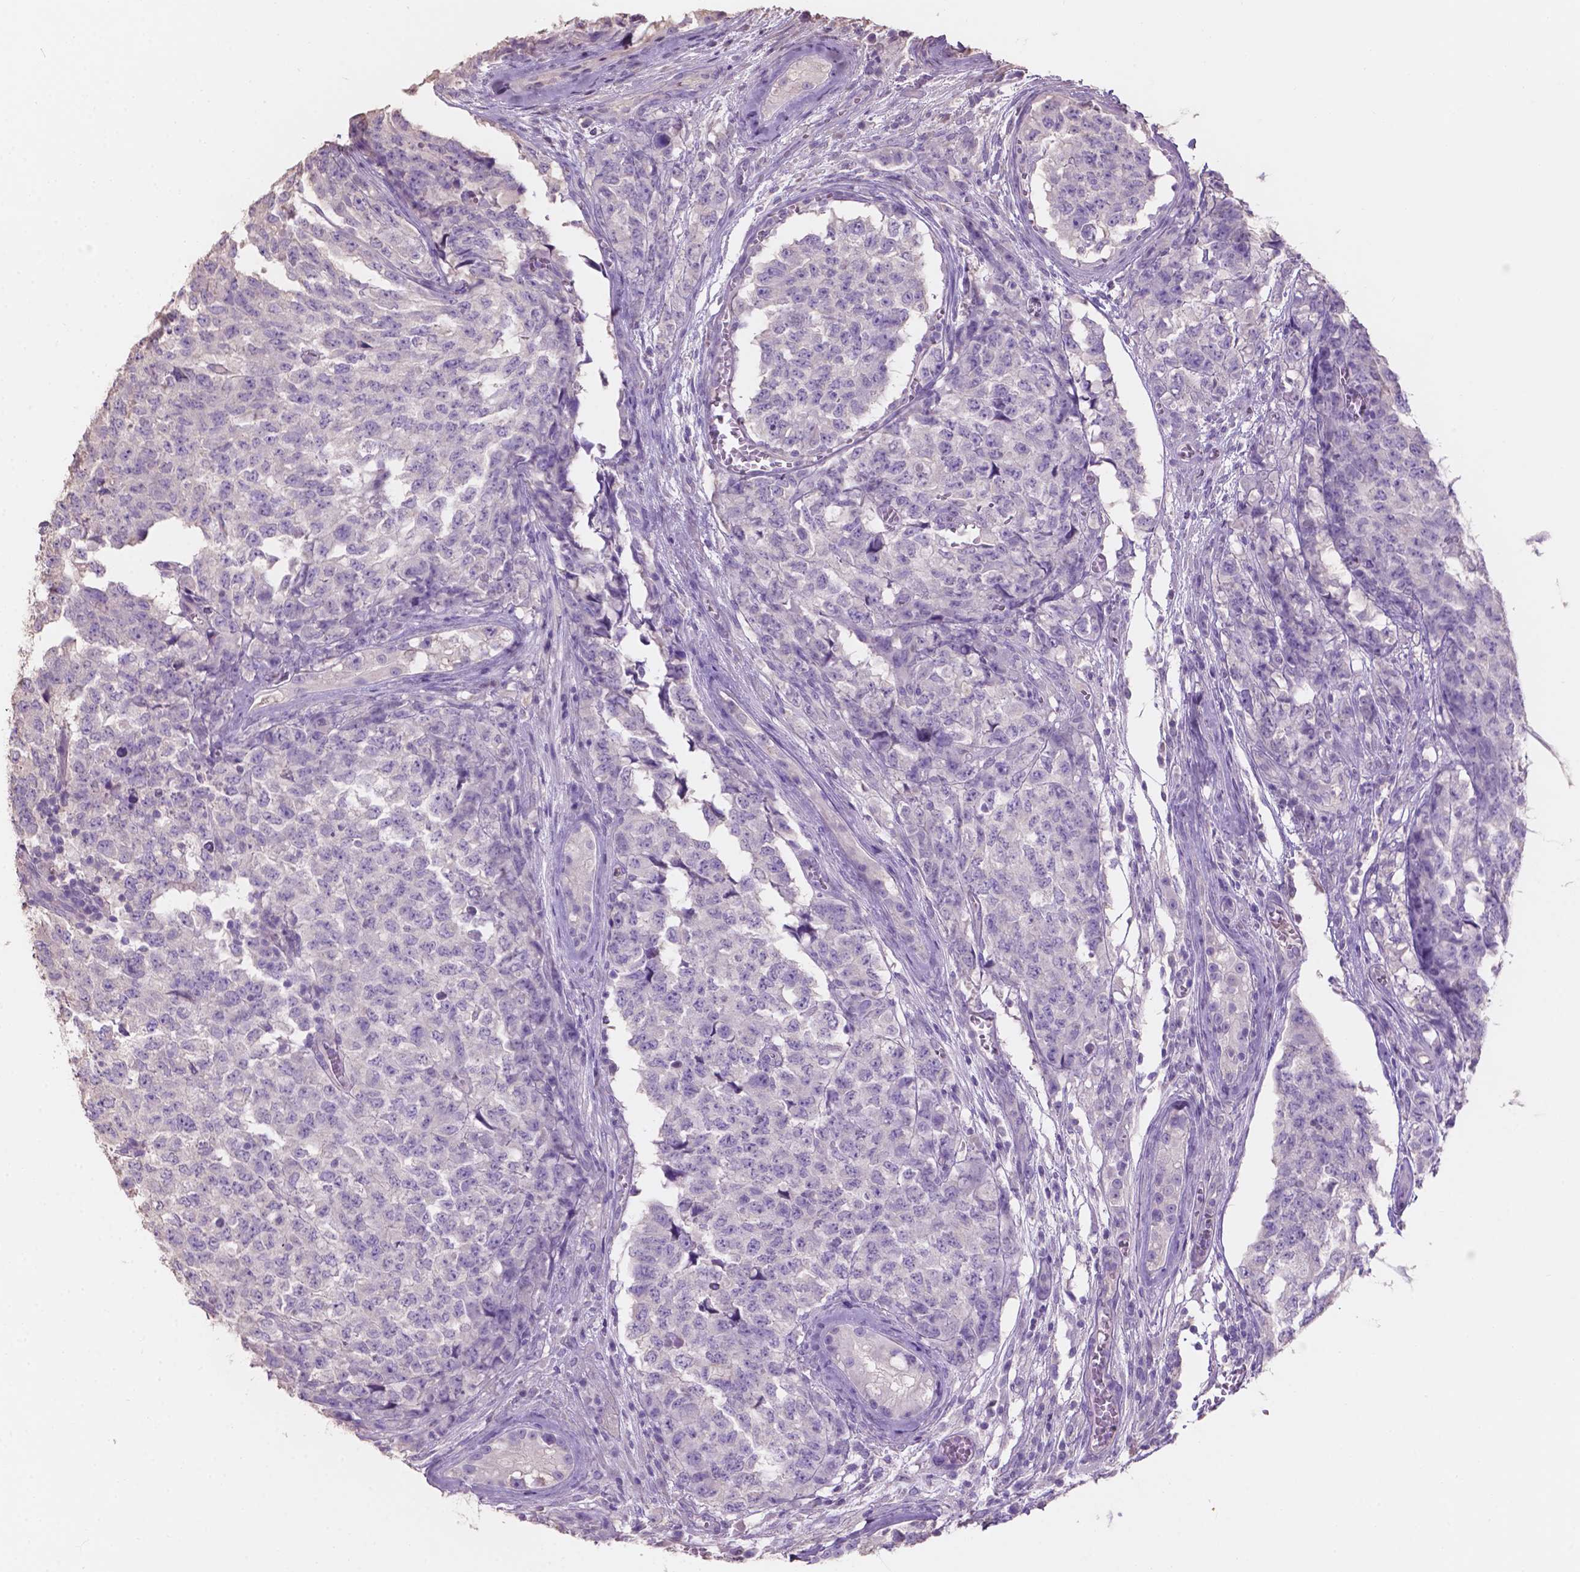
{"staining": {"intensity": "negative", "quantity": "none", "location": "none"}, "tissue": "testis cancer", "cell_type": "Tumor cells", "image_type": "cancer", "snomed": [{"axis": "morphology", "description": "Carcinoma, Embryonal, NOS"}, {"axis": "topography", "description": "Testis"}], "caption": "Tumor cells show no significant protein positivity in testis cancer (embryonal carcinoma).", "gene": "SBSN", "patient": {"sex": "male", "age": 23}}